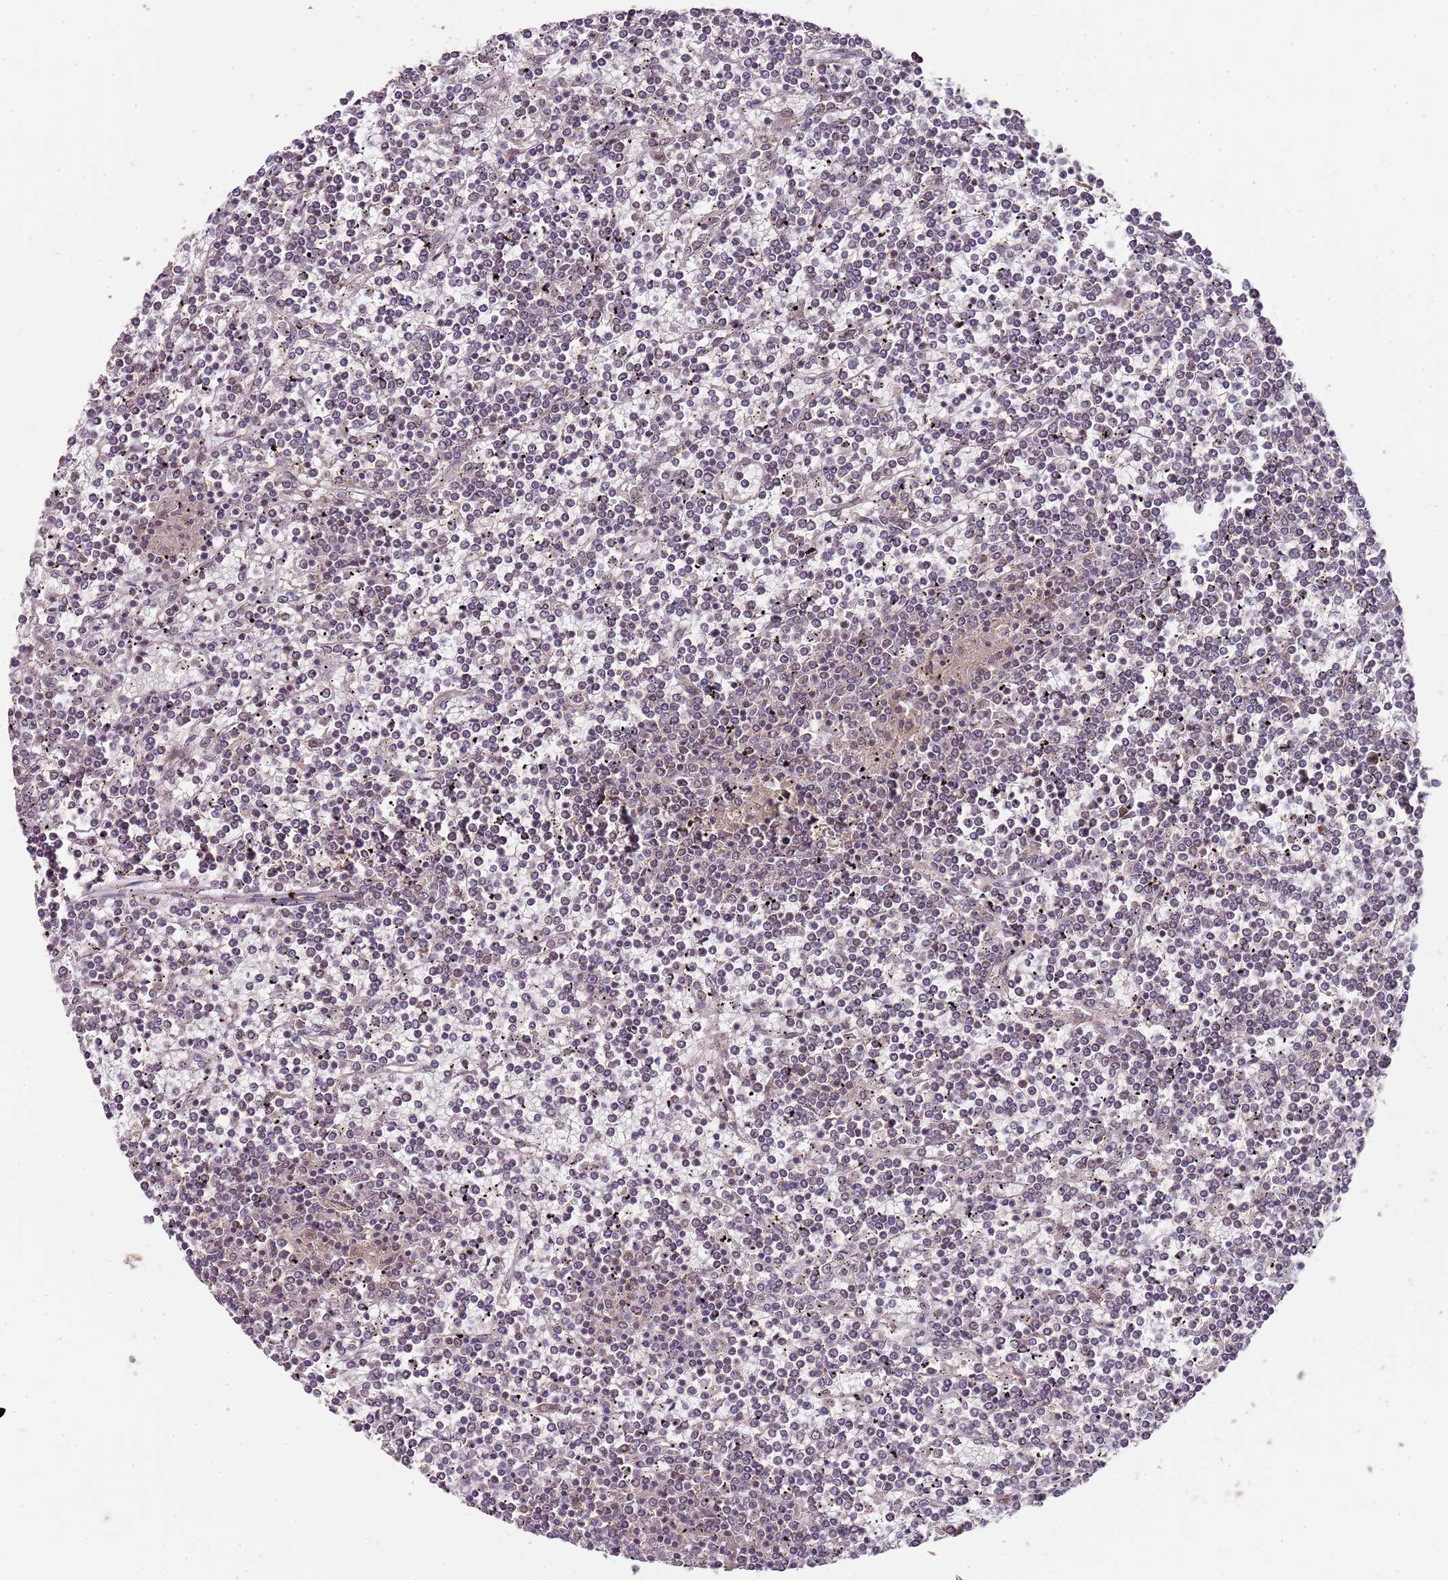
{"staining": {"intensity": "negative", "quantity": "none", "location": "none"}, "tissue": "lymphoma", "cell_type": "Tumor cells", "image_type": "cancer", "snomed": [{"axis": "morphology", "description": "Malignant lymphoma, non-Hodgkin's type, Low grade"}, {"axis": "topography", "description": "Spleen"}], "caption": "The histopathology image displays no significant positivity in tumor cells of lymphoma.", "gene": "LIN37", "patient": {"sex": "female", "age": 19}}